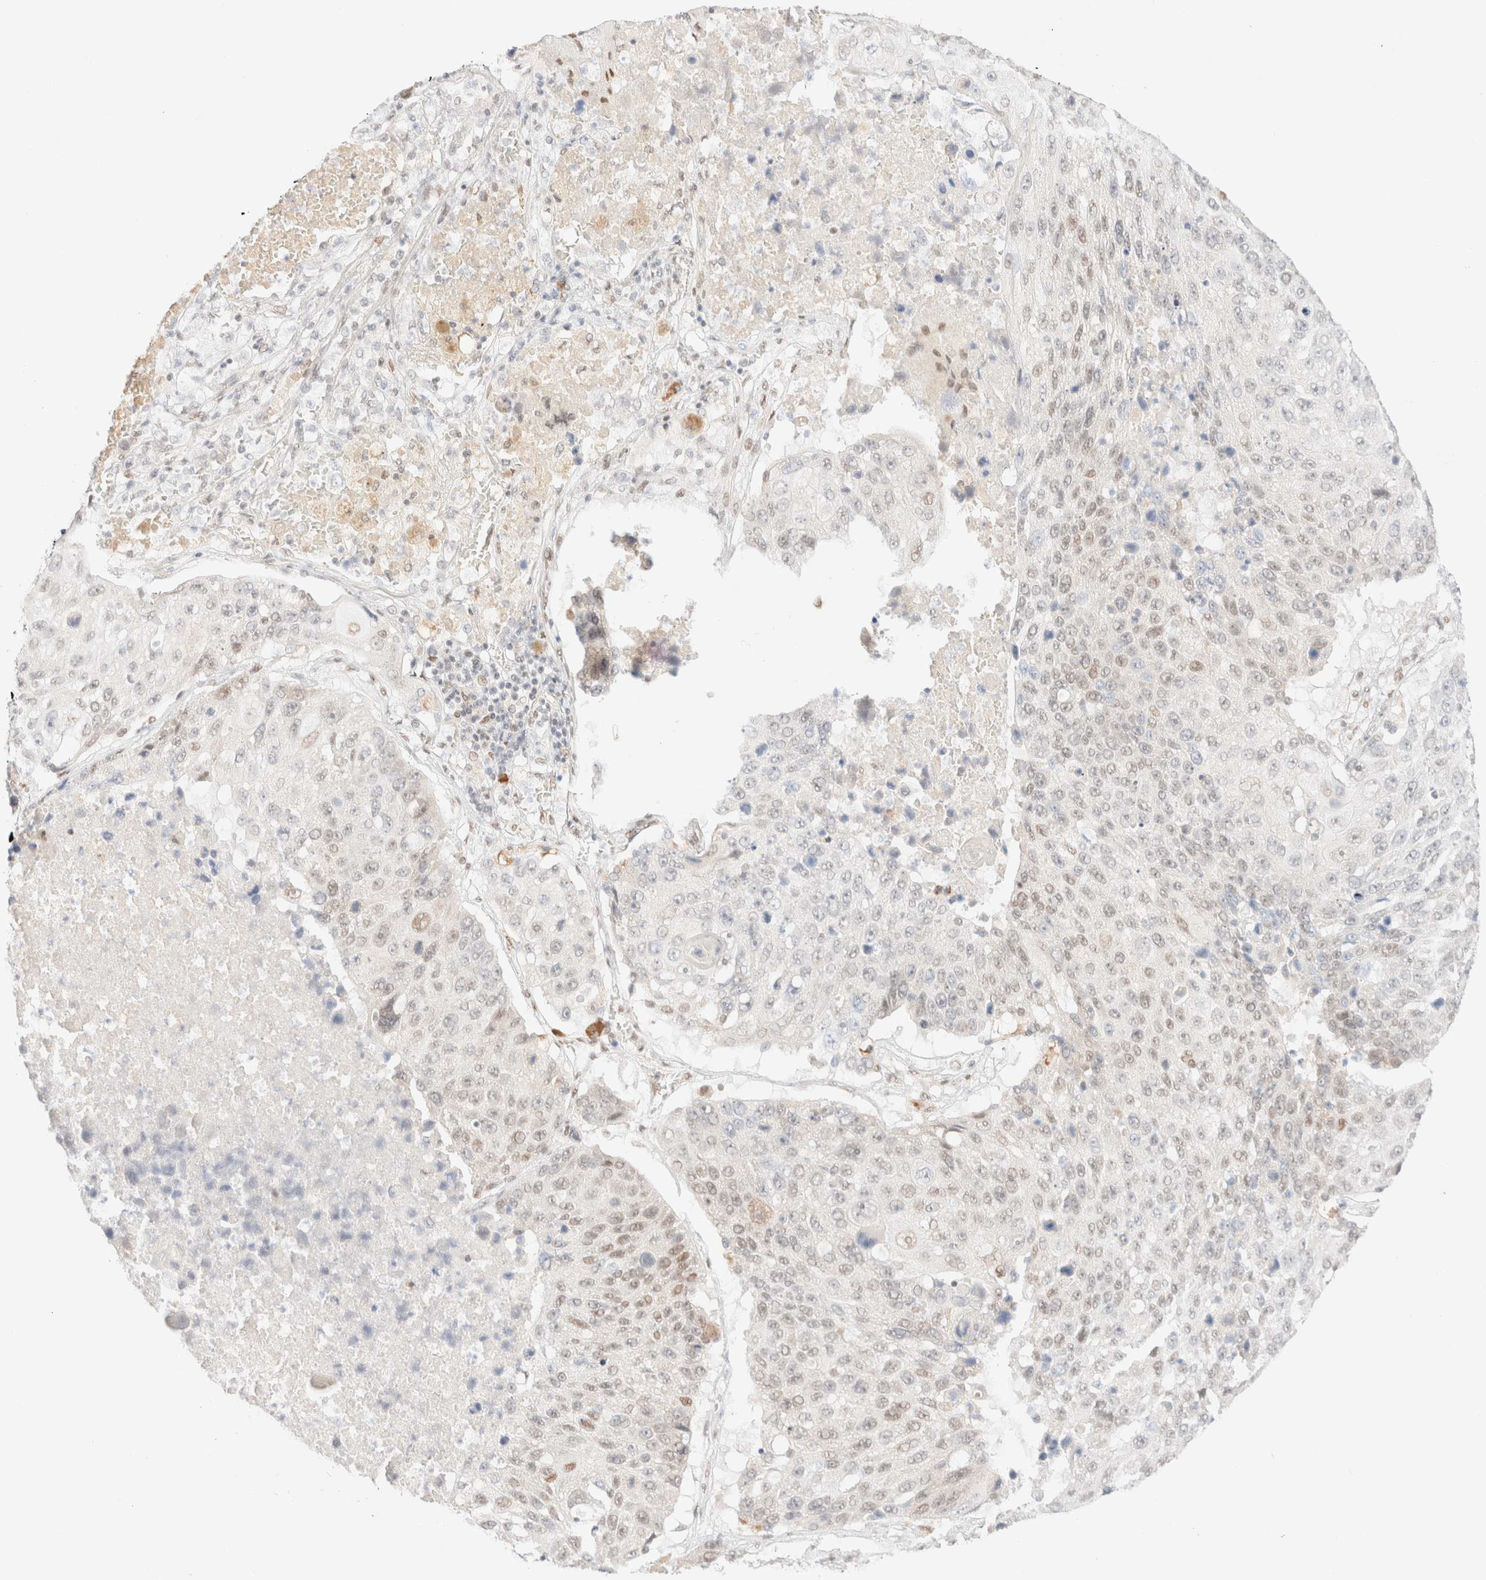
{"staining": {"intensity": "weak", "quantity": "25%-75%", "location": "nuclear"}, "tissue": "lung cancer", "cell_type": "Tumor cells", "image_type": "cancer", "snomed": [{"axis": "morphology", "description": "Squamous cell carcinoma, NOS"}, {"axis": "topography", "description": "Lung"}], "caption": "Squamous cell carcinoma (lung) was stained to show a protein in brown. There is low levels of weak nuclear expression in about 25%-75% of tumor cells. (IHC, brightfield microscopy, high magnification).", "gene": "CIC", "patient": {"sex": "male", "age": 61}}